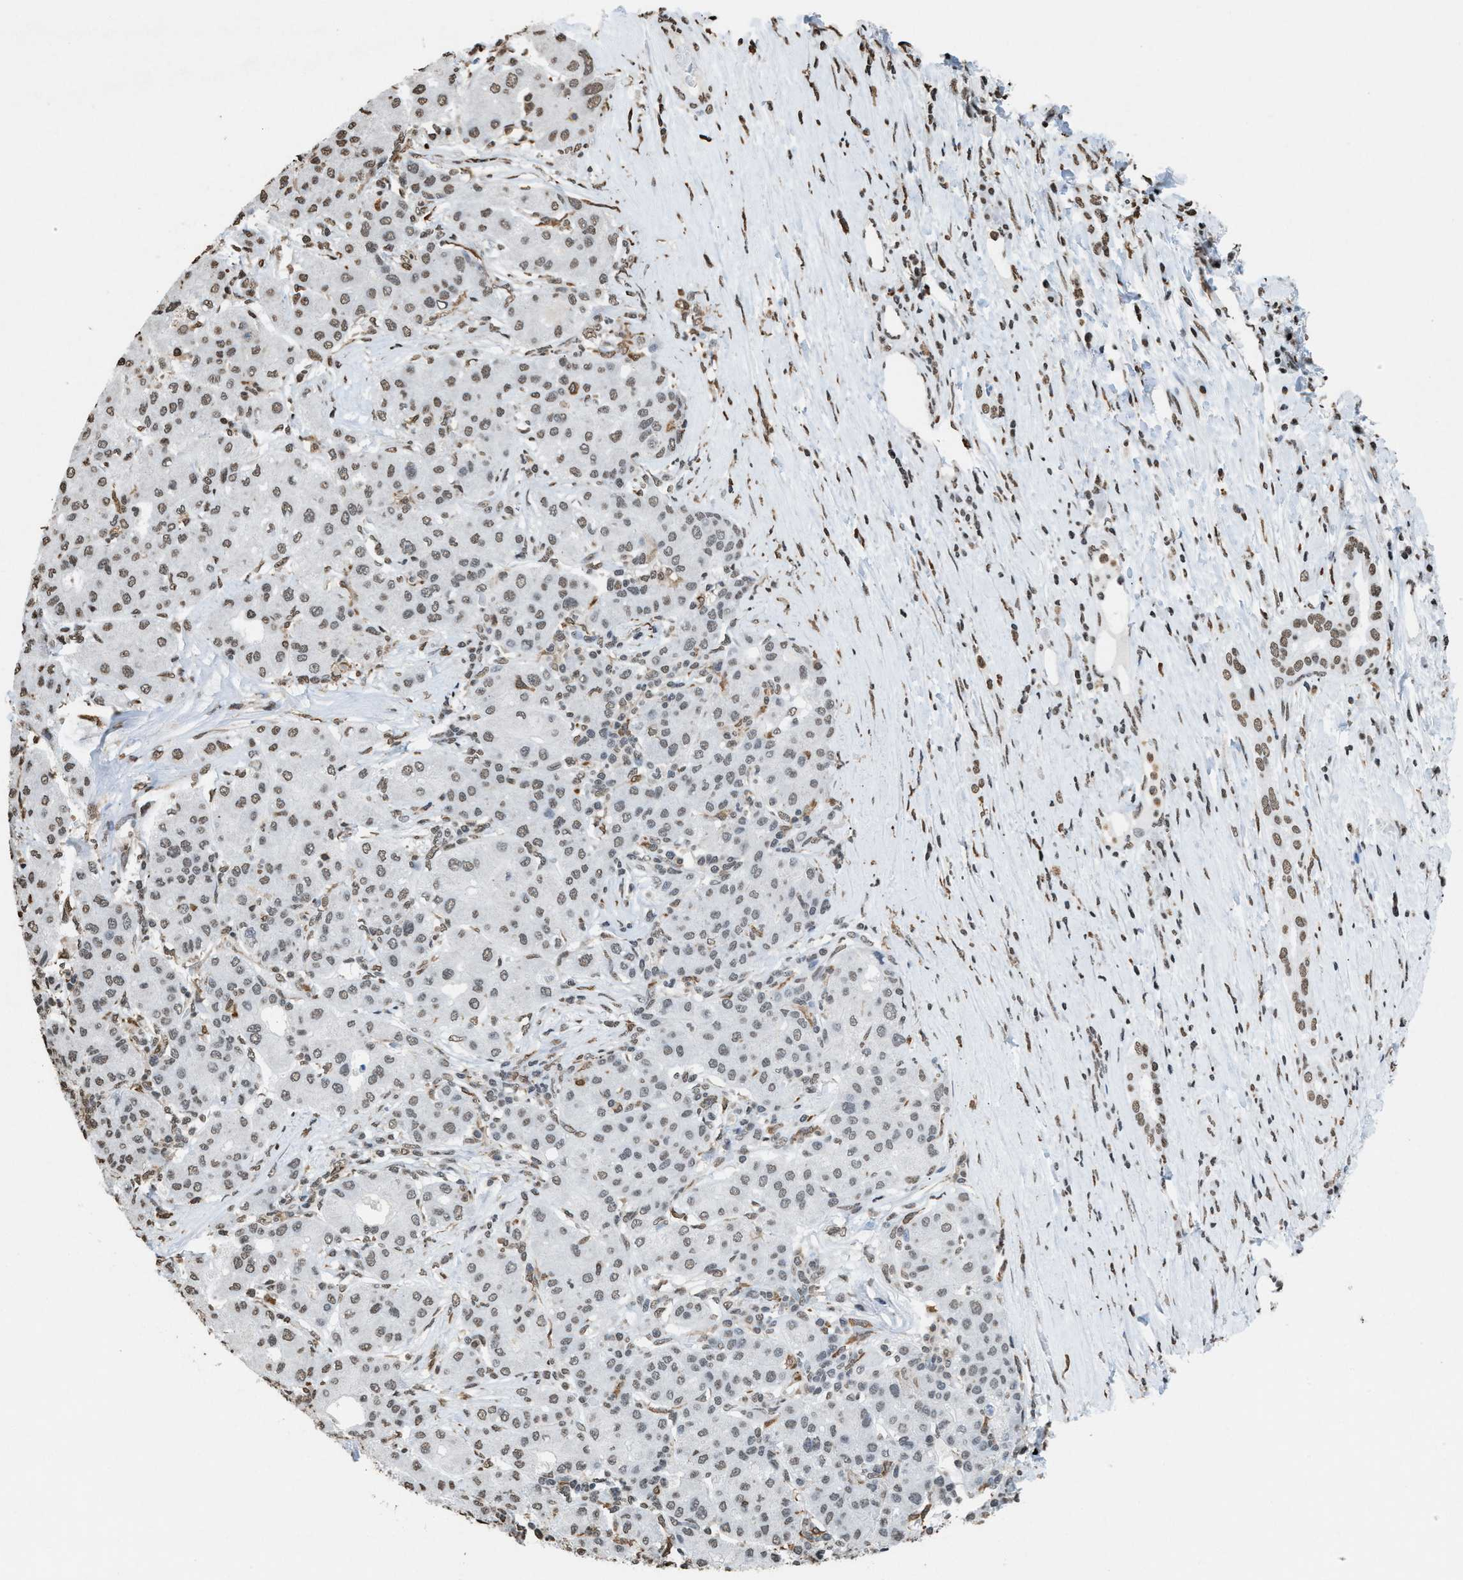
{"staining": {"intensity": "weak", "quantity": "25%-75%", "location": "nuclear"}, "tissue": "liver cancer", "cell_type": "Tumor cells", "image_type": "cancer", "snomed": [{"axis": "morphology", "description": "Carcinoma, Hepatocellular, NOS"}, {"axis": "topography", "description": "Liver"}], "caption": "Liver cancer stained with a protein marker exhibits weak staining in tumor cells.", "gene": "NUP88", "patient": {"sex": "male", "age": 65}}